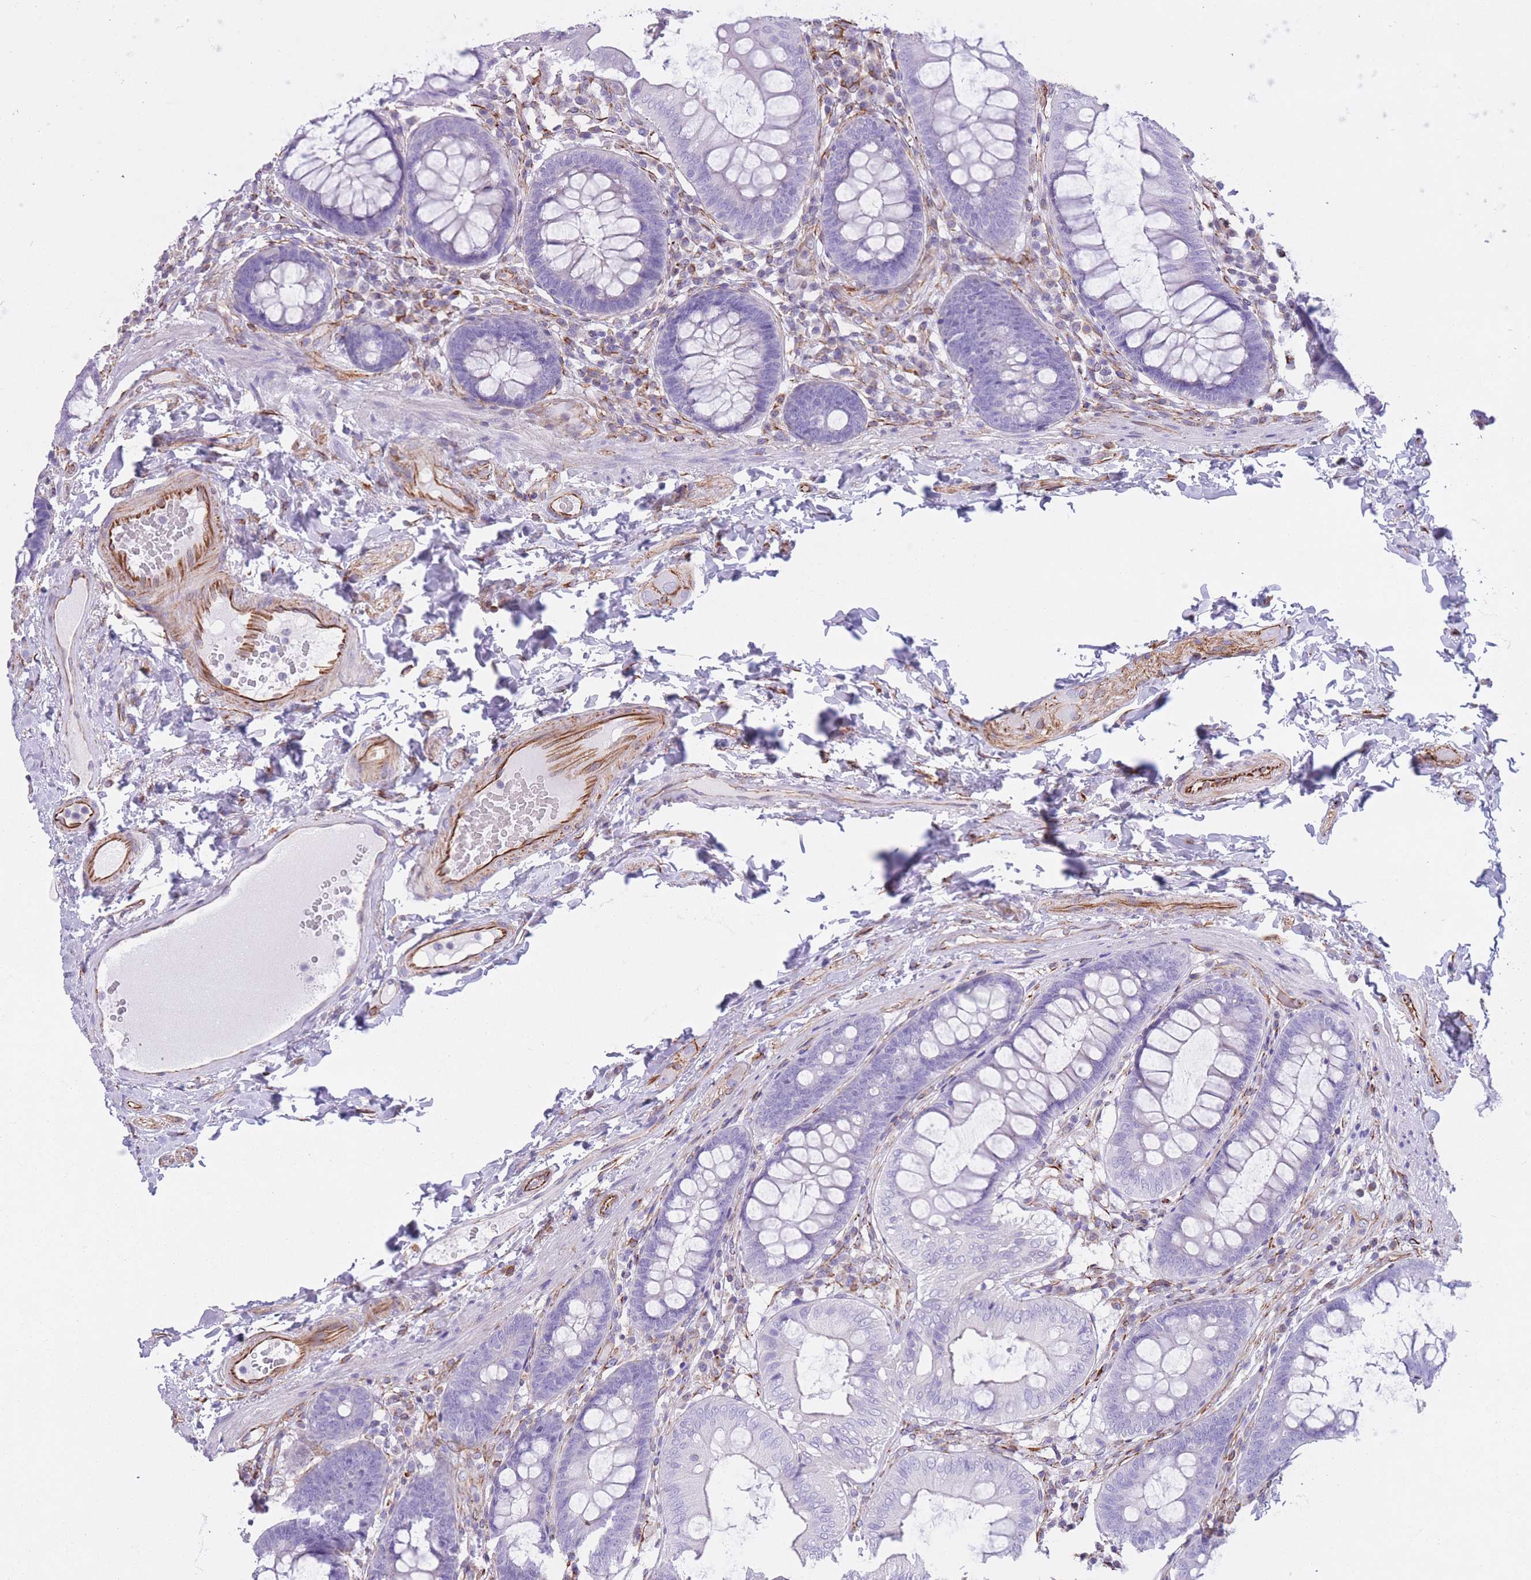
{"staining": {"intensity": "strong", "quantity": ">75%", "location": "cytoplasmic/membranous"}, "tissue": "colon", "cell_type": "Endothelial cells", "image_type": "normal", "snomed": [{"axis": "morphology", "description": "Normal tissue, NOS"}, {"axis": "topography", "description": "Colon"}], "caption": "Immunohistochemical staining of unremarkable human colon displays strong cytoplasmic/membranous protein staining in approximately >75% of endothelial cells.", "gene": "ATP5MF", "patient": {"sex": "male", "age": 84}}